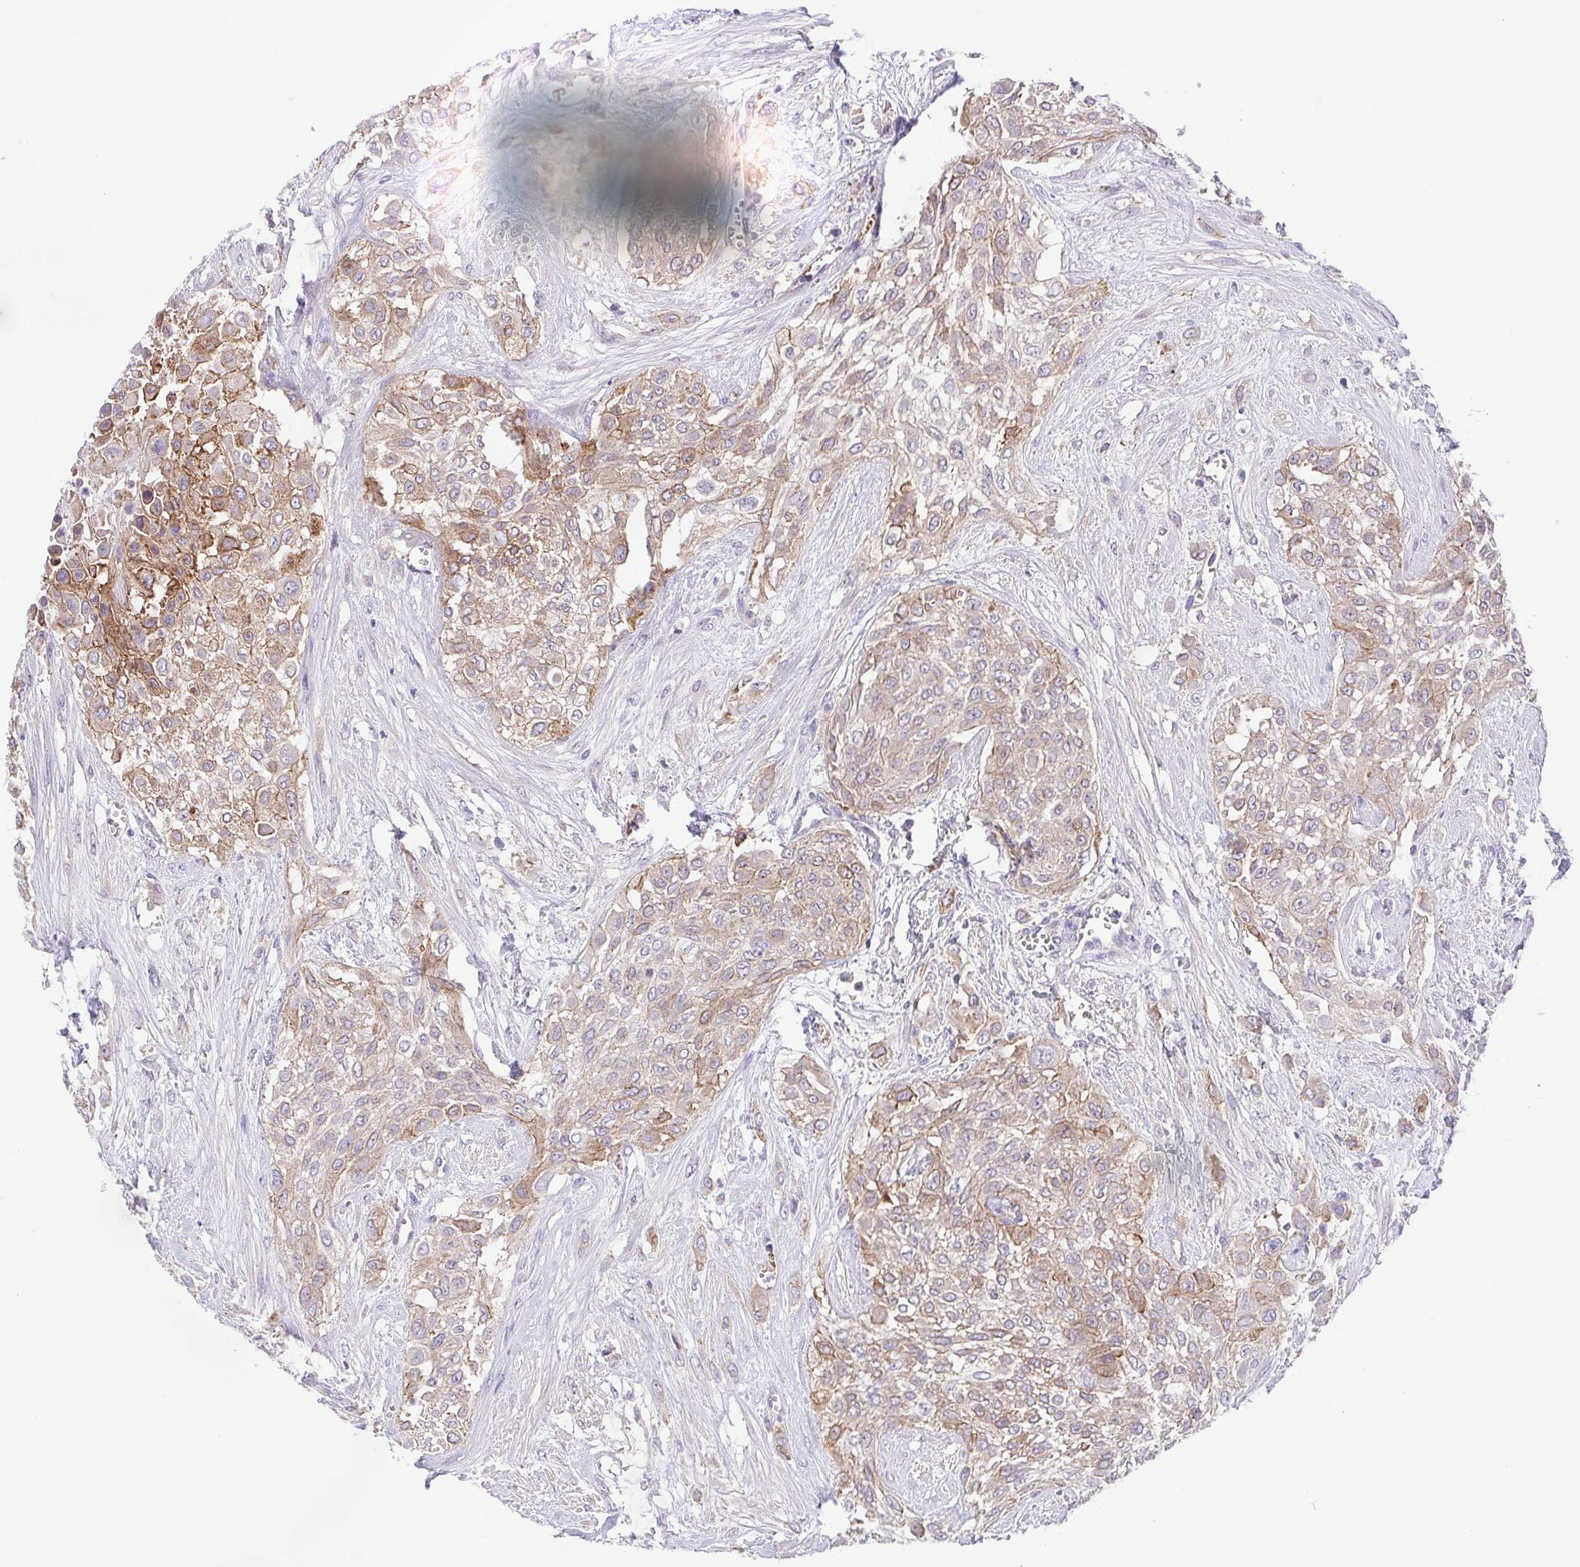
{"staining": {"intensity": "moderate", "quantity": ">75%", "location": "cytoplasmic/membranous"}, "tissue": "urothelial cancer", "cell_type": "Tumor cells", "image_type": "cancer", "snomed": [{"axis": "morphology", "description": "Urothelial carcinoma, High grade"}, {"axis": "topography", "description": "Urinary bladder"}], "caption": "A photomicrograph of human urothelial cancer stained for a protein reveals moderate cytoplasmic/membranous brown staining in tumor cells.", "gene": "SLC13A1", "patient": {"sex": "male", "age": 57}}